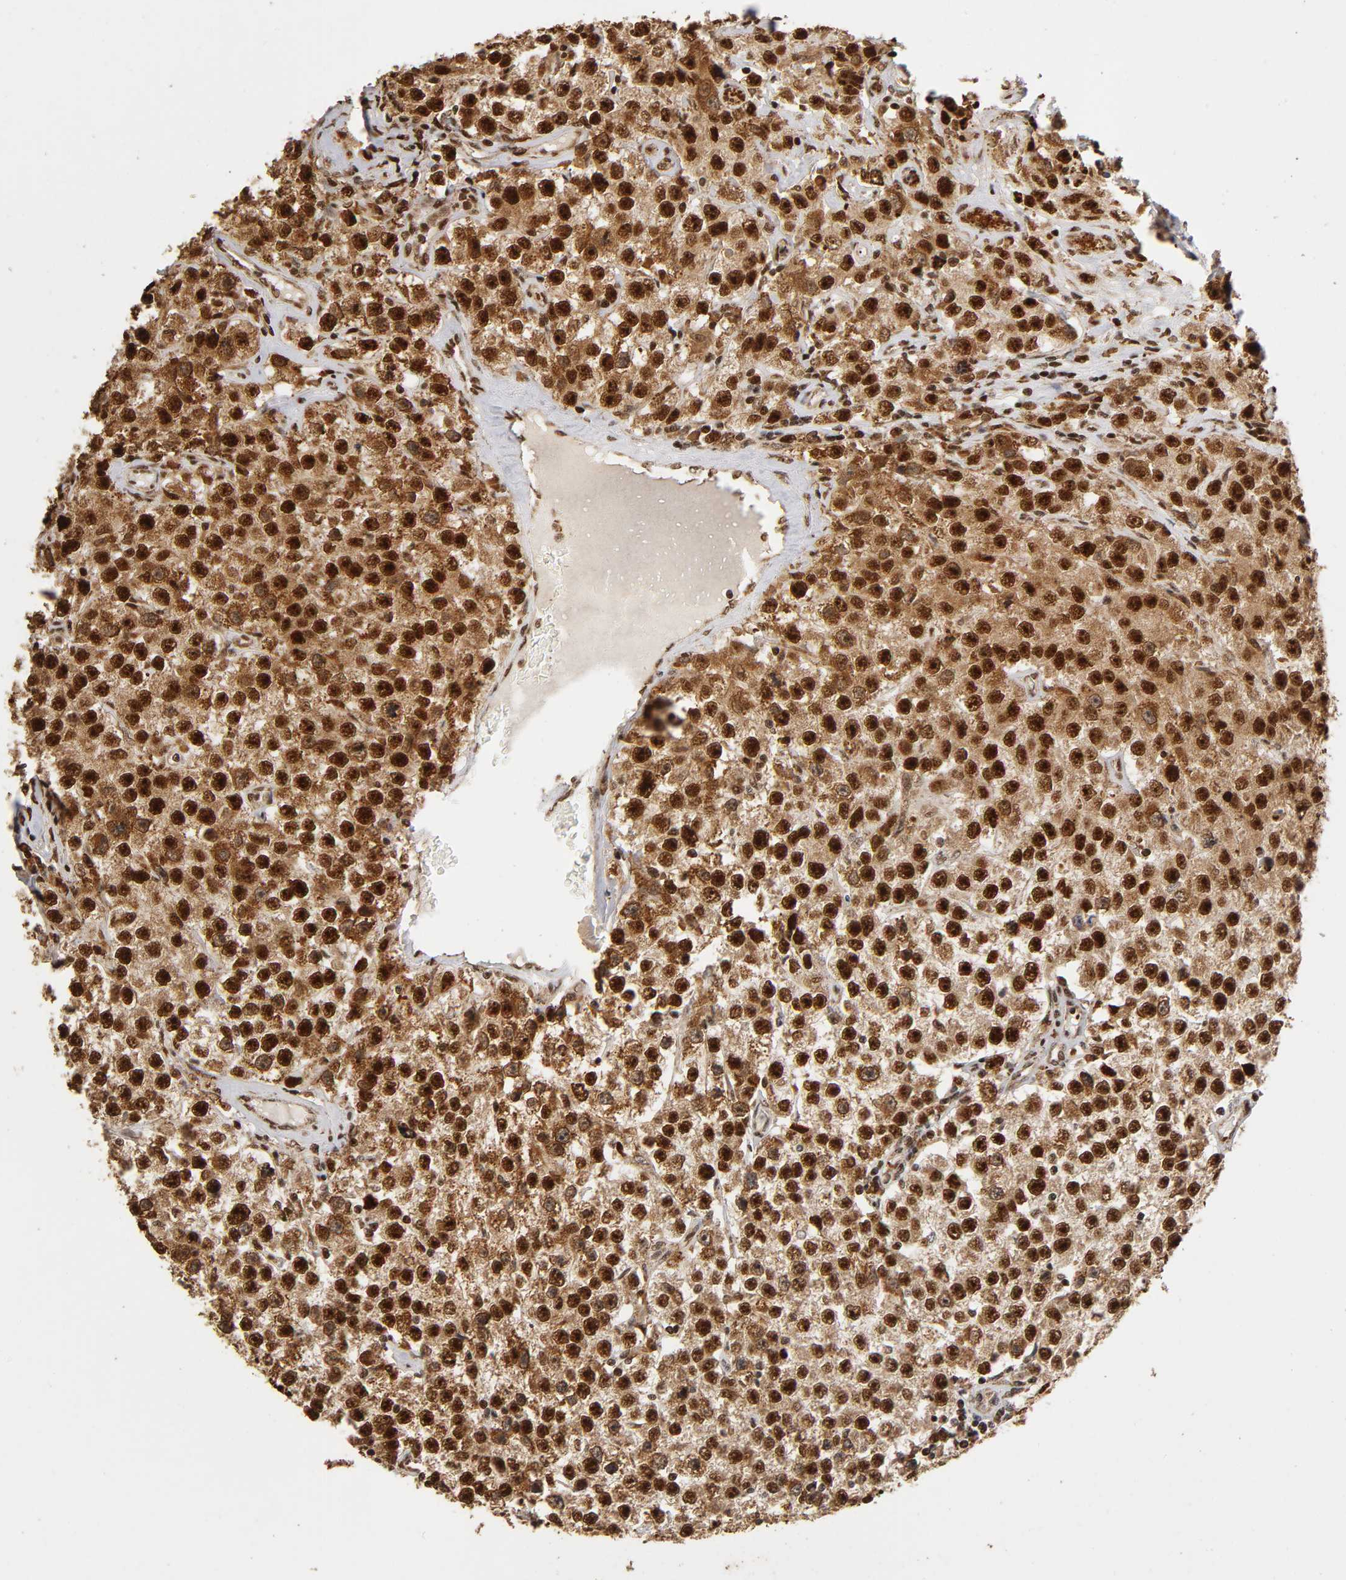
{"staining": {"intensity": "strong", "quantity": ">75%", "location": "cytoplasmic/membranous,nuclear"}, "tissue": "testis cancer", "cell_type": "Tumor cells", "image_type": "cancer", "snomed": [{"axis": "morphology", "description": "Seminoma, NOS"}, {"axis": "topography", "description": "Testis"}], "caption": "Testis cancer (seminoma) stained with DAB (3,3'-diaminobenzidine) immunohistochemistry (IHC) shows high levels of strong cytoplasmic/membranous and nuclear staining in about >75% of tumor cells. The staining was performed using DAB, with brown indicating positive protein expression. Nuclei are stained blue with hematoxylin.", "gene": "RNF122", "patient": {"sex": "male", "age": 52}}